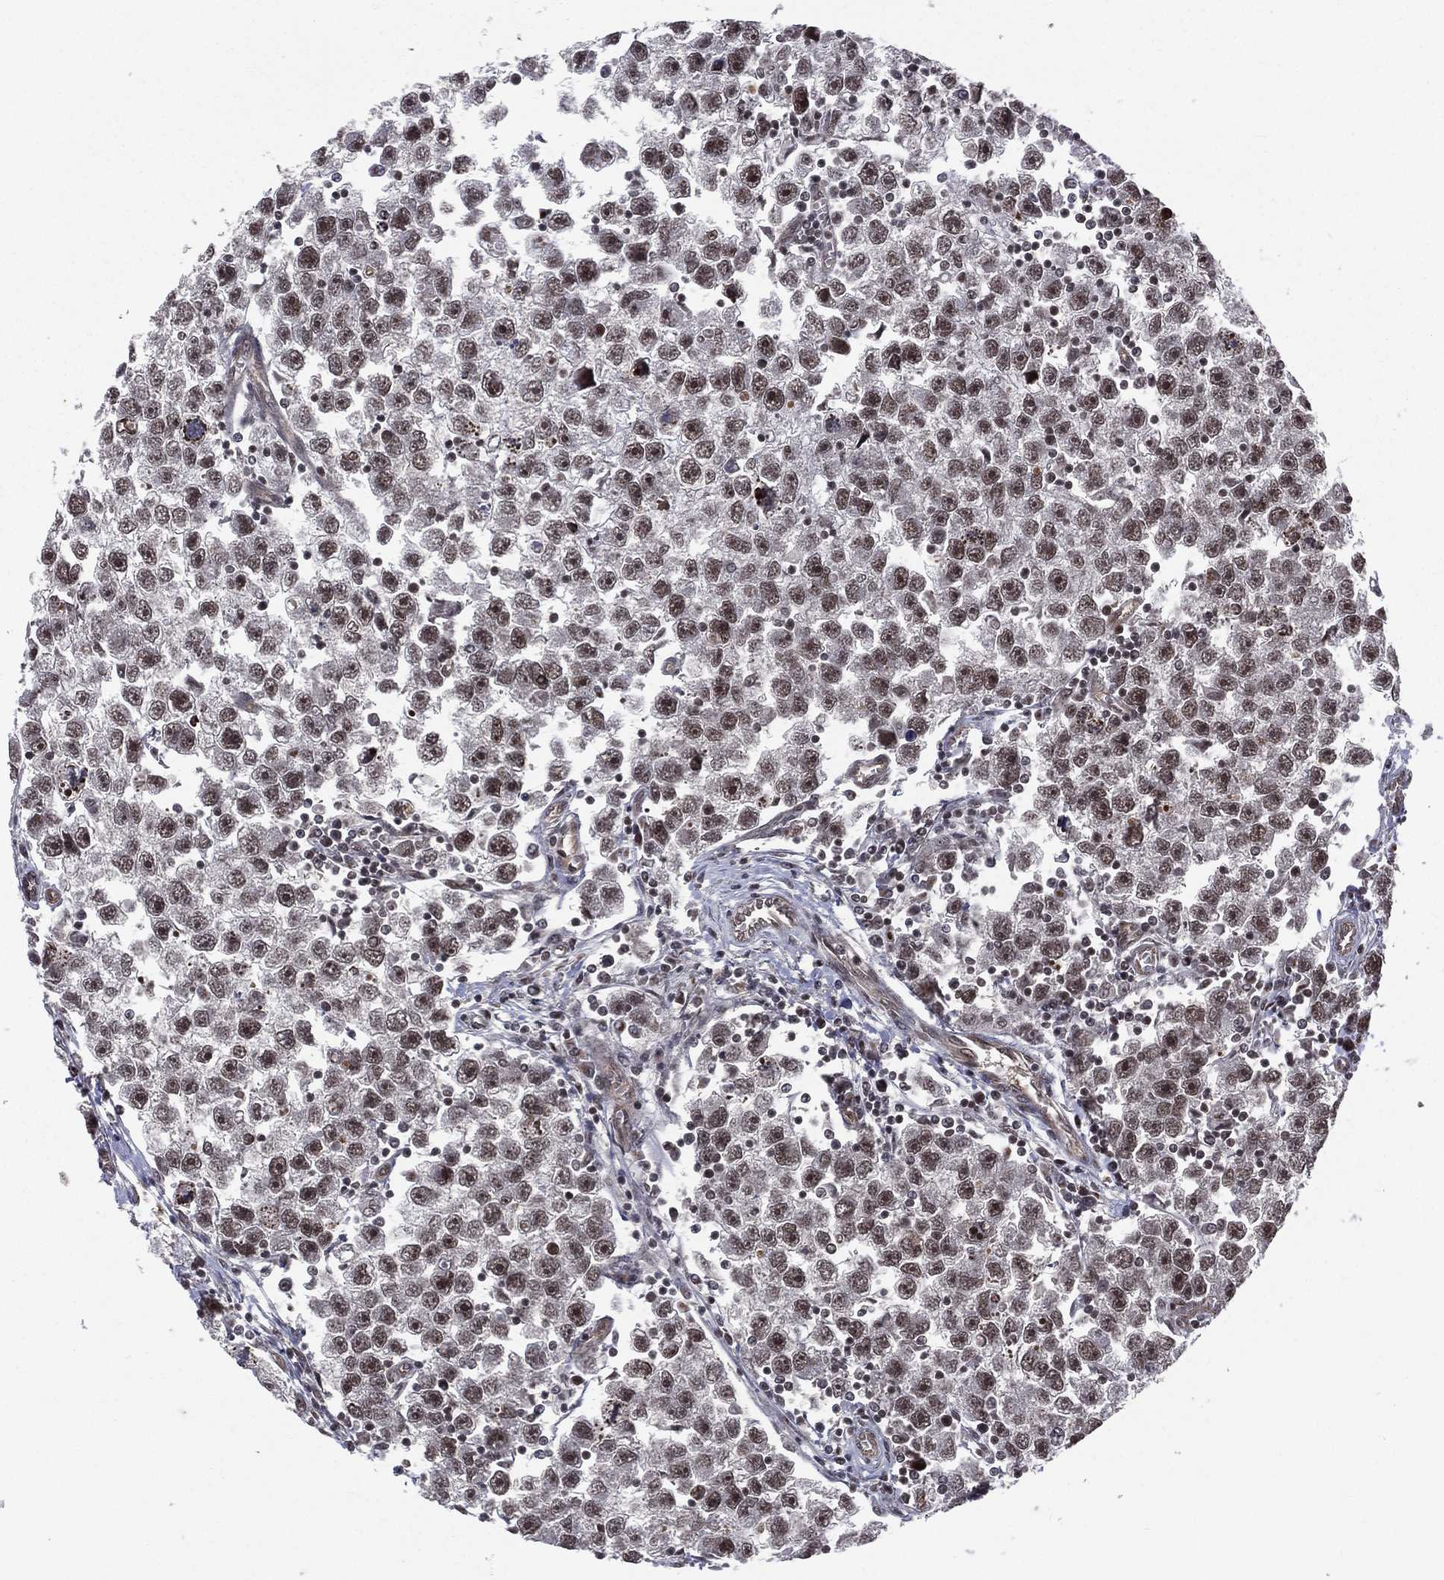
{"staining": {"intensity": "strong", "quantity": "25%-75%", "location": "nuclear"}, "tissue": "testis cancer", "cell_type": "Tumor cells", "image_type": "cancer", "snomed": [{"axis": "morphology", "description": "Seminoma, NOS"}, {"axis": "topography", "description": "Testis"}], "caption": "Protein expression analysis of human testis cancer reveals strong nuclear positivity in approximately 25%-75% of tumor cells.", "gene": "SMC3", "patient": {"sex": "male", "age": 30}}